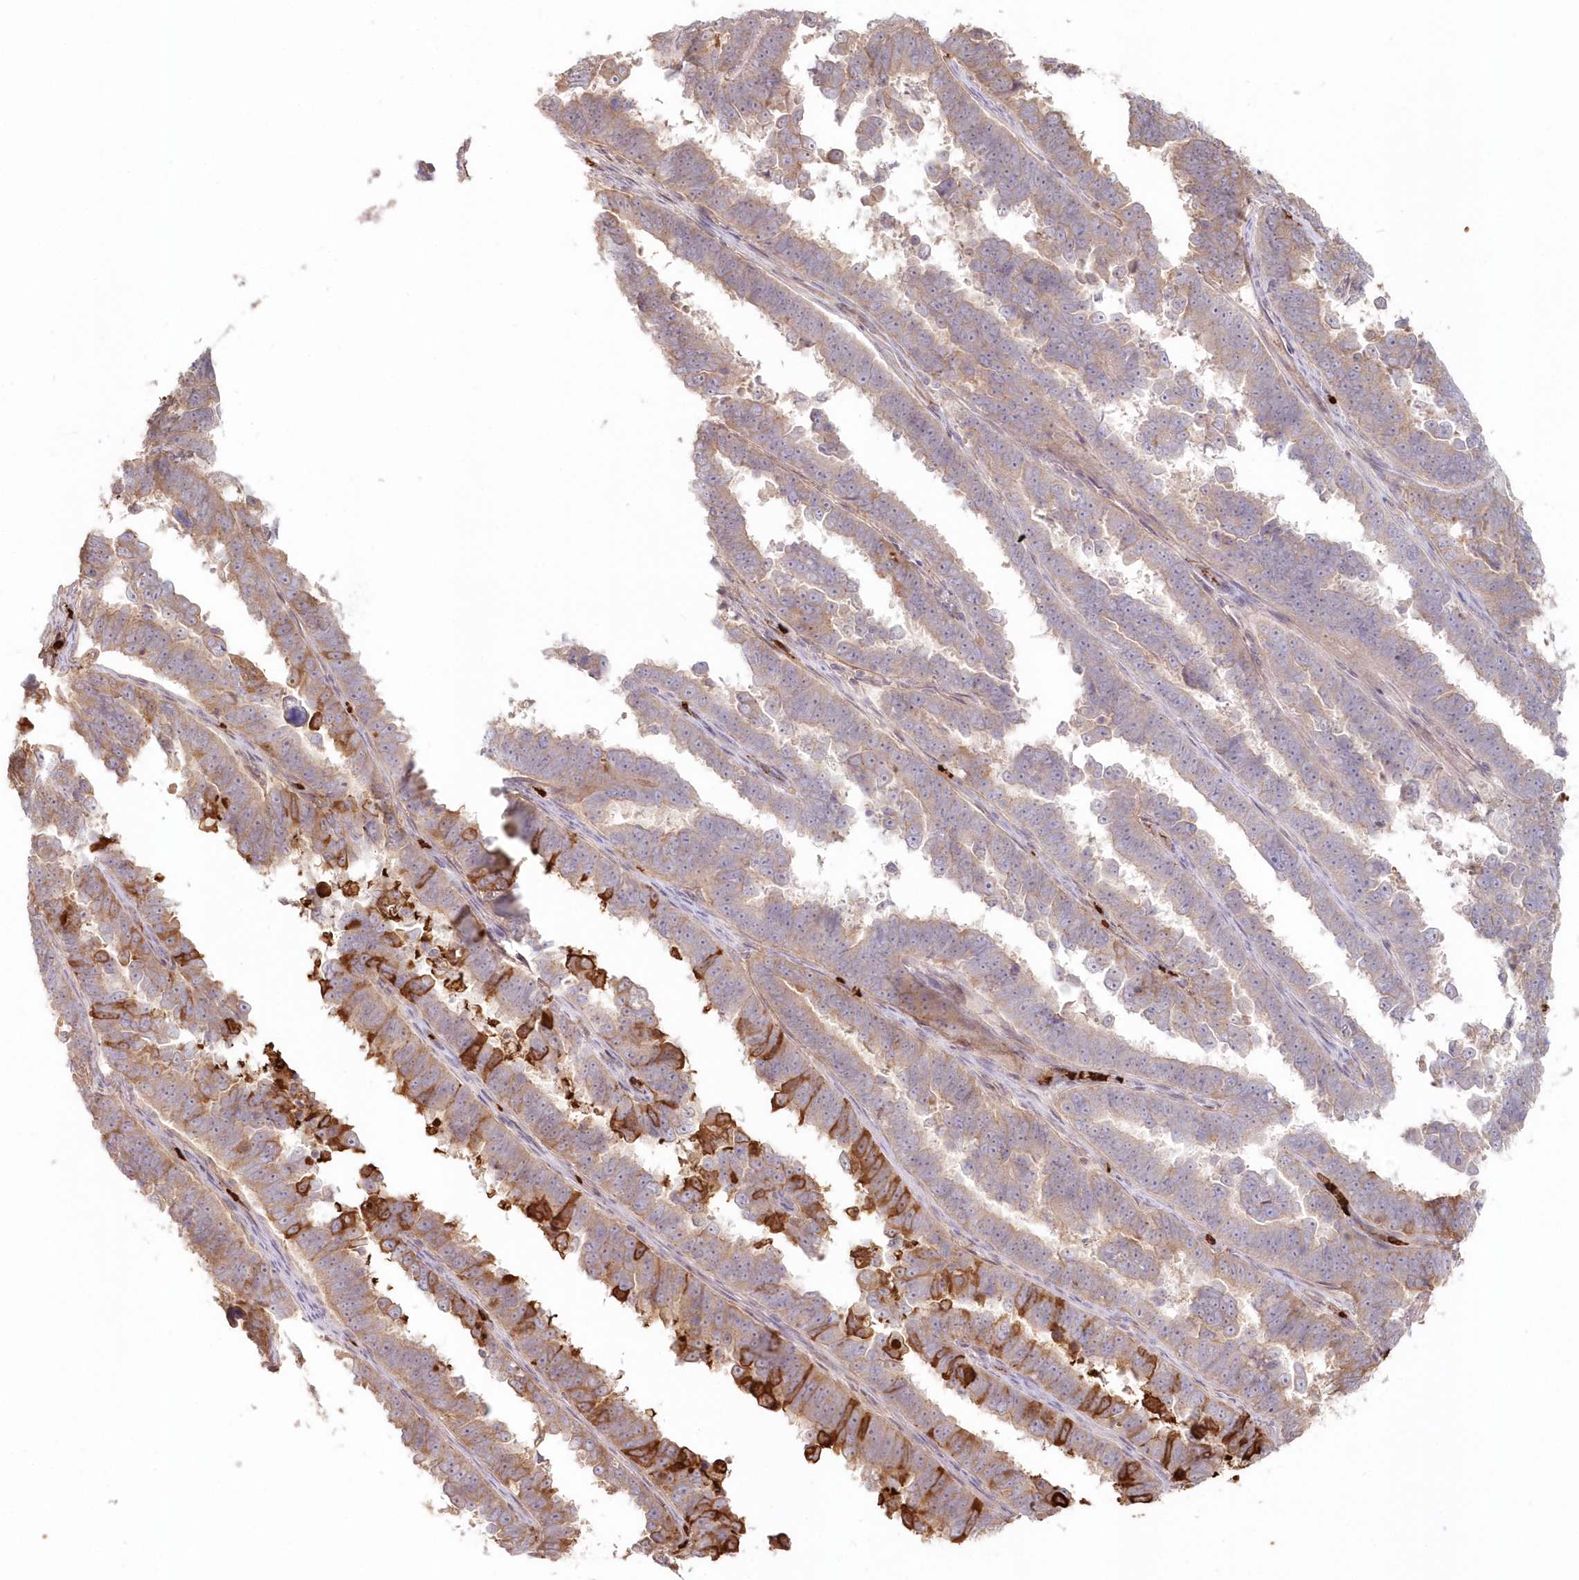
{"staining": {"intensity": "moderate", "quantity": "25%-75%", "location": "cytoplasmic/membranous"}, "tissue": "endometrial cancer", "cell_type": "Tumor cells", "image_type": "cancer", "snomed": [{"axis": "morphology", "description": "Adenocarcinoma, NOS"}, {"axis": "topography", "description": "Endometrium"}], "caption": "IHC image of neoplastic tissue: human adenocarcinoma (endometrial) stained using IHC displays medium levels of moderate protein expression localized specifically in the cytoplasmic/membranous of tumor cells, appearing as a cytoplasmic/membranous brown color.", "gene": "SERINC1", "patient": {"sex": "female", "age": 75}}